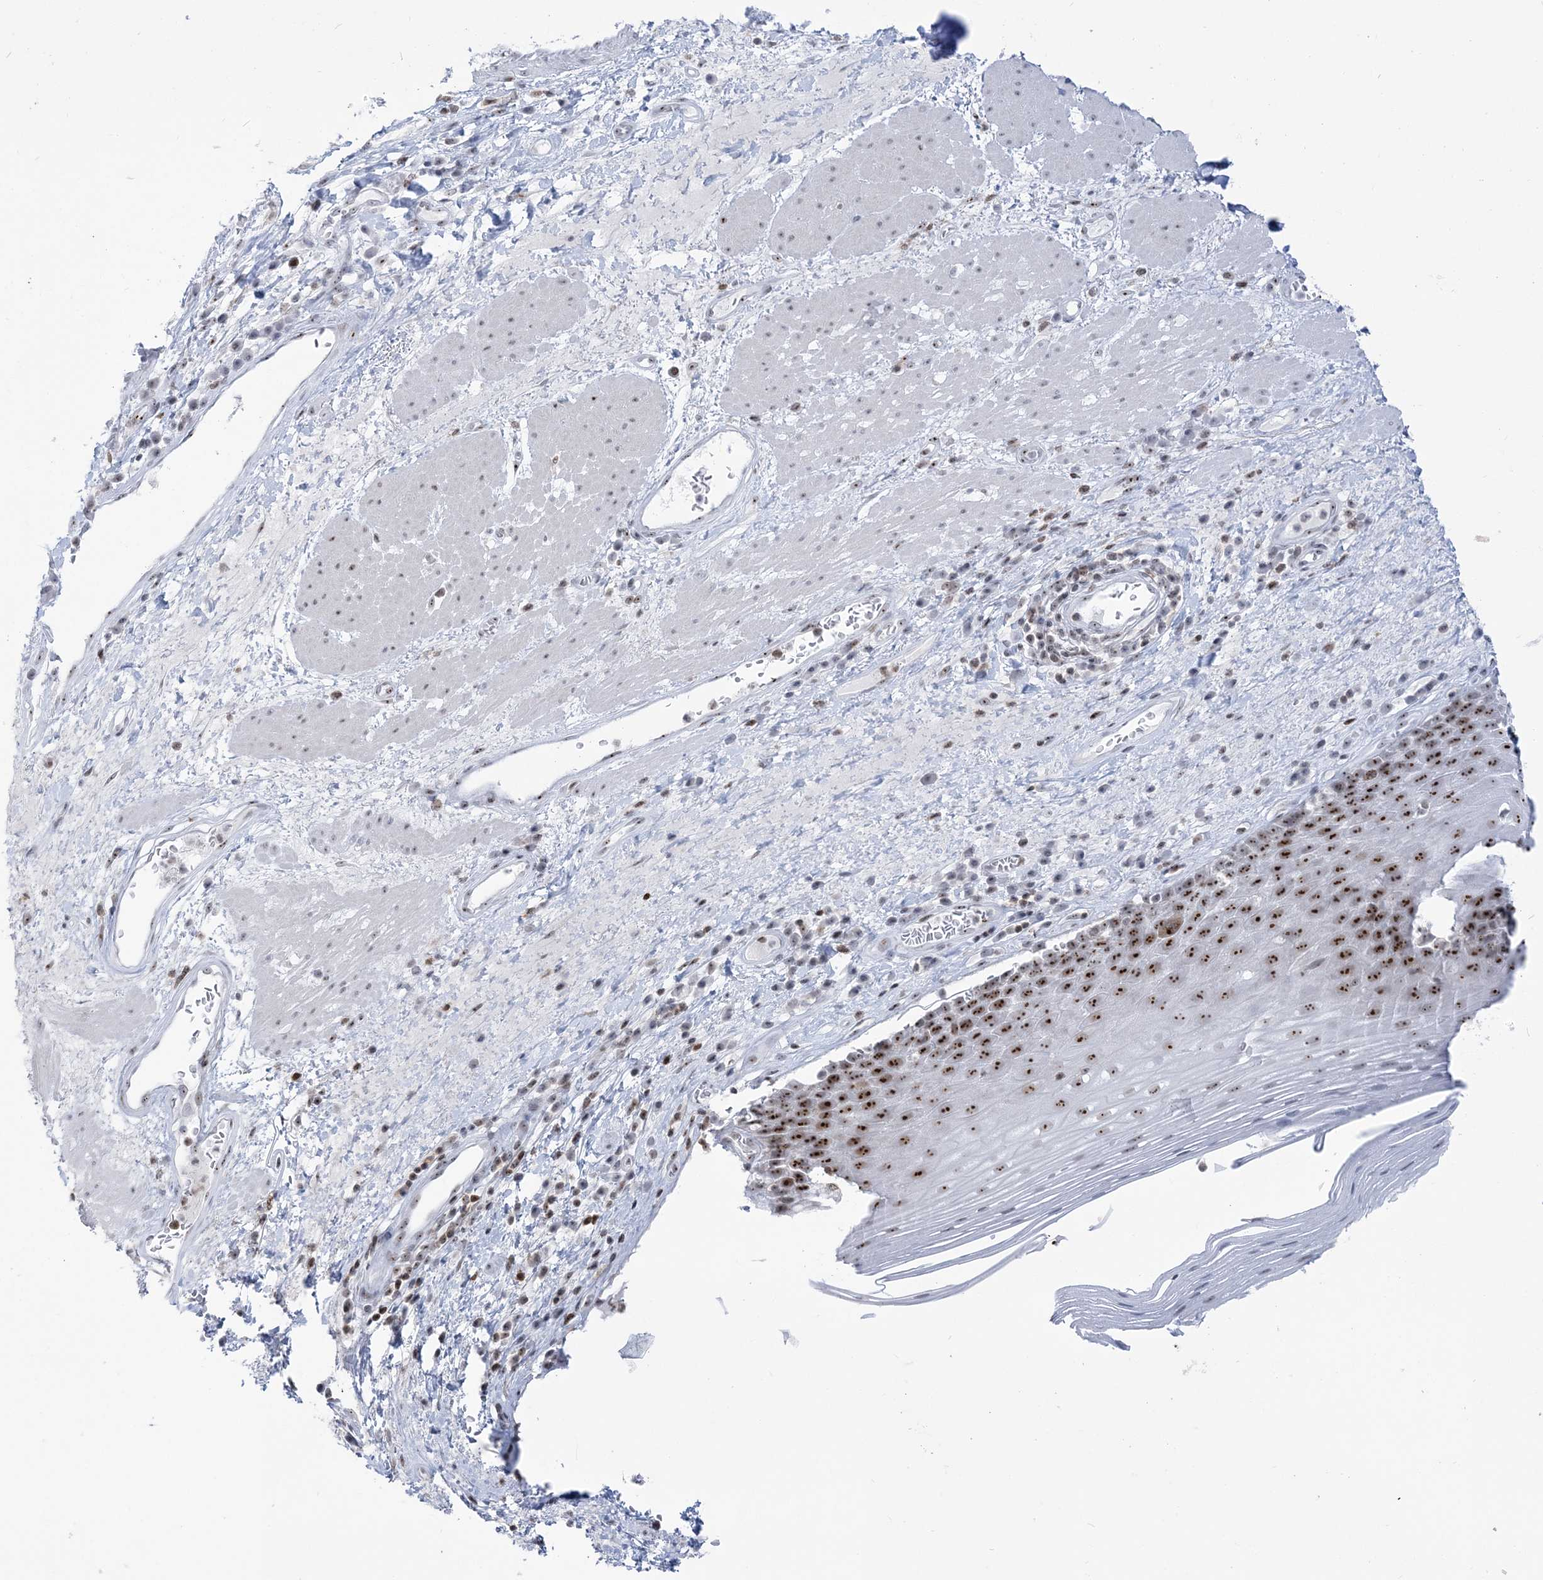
{"staining": {"intensity": "strong", "quantity": "25%-75%", "location": "nuclear"}, "tissue": "esophagus", "cell_type": "Squamous epithelial cells", "image_type": "normal", "snomed": [{"axis": "morphology", "description": "Normal tissue, NOS"}, {"axis": "topography", "description": "Esophagus"}], "caption": "A brown stain labels strong nuclear expression of a protein in squamous epithelial cells of unremarkable human esophagus. The staining was performed using DAB, with brown indicating positive protein expression. Nuclei are stained blue with hematoxylin.", "gene": "DDX21", "patient": {"sex": "male", "age": 62}}